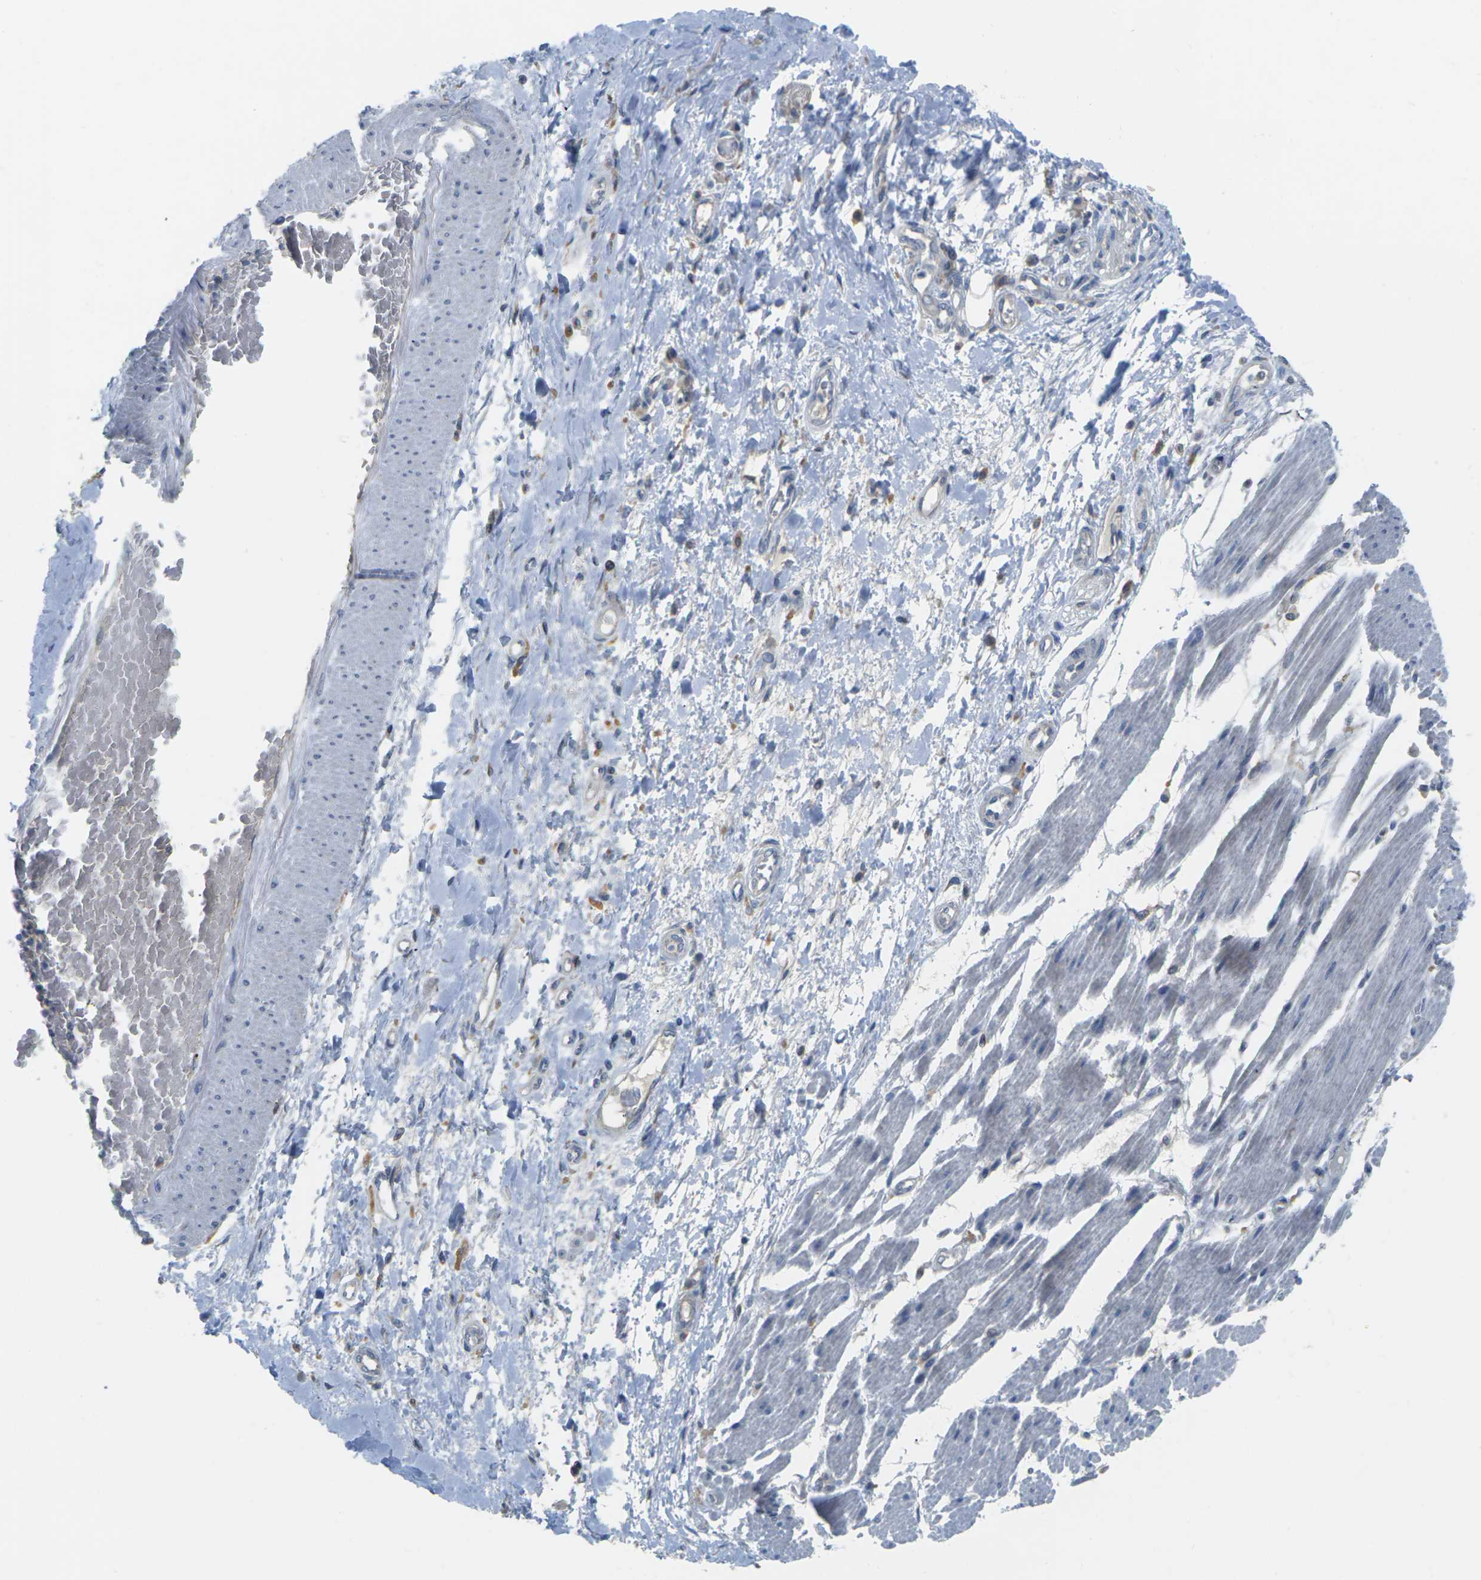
{"staining": {"intensity": "negative", "quantity": "none", "location": "none"}, "tissue": "adipose tissue", "cell_type": "Adipocytes", "image_type": "normal", "snomed": [{"axis": "morphology", "description": "Normal tissue, NOS"}, {"axis": "morphology", "description": "Adenocarcinoma, NOS"}, {"axis": "topography", "description": "Esophagus"}], "caption": "Immunohistochemistry histopathology image of benign human adipose tissue stained for a protein (brown), which demonstrates no positivity in adipocytes.", "gene": "SCNN1A", "patient": {"sex": "male", "age": 62}}